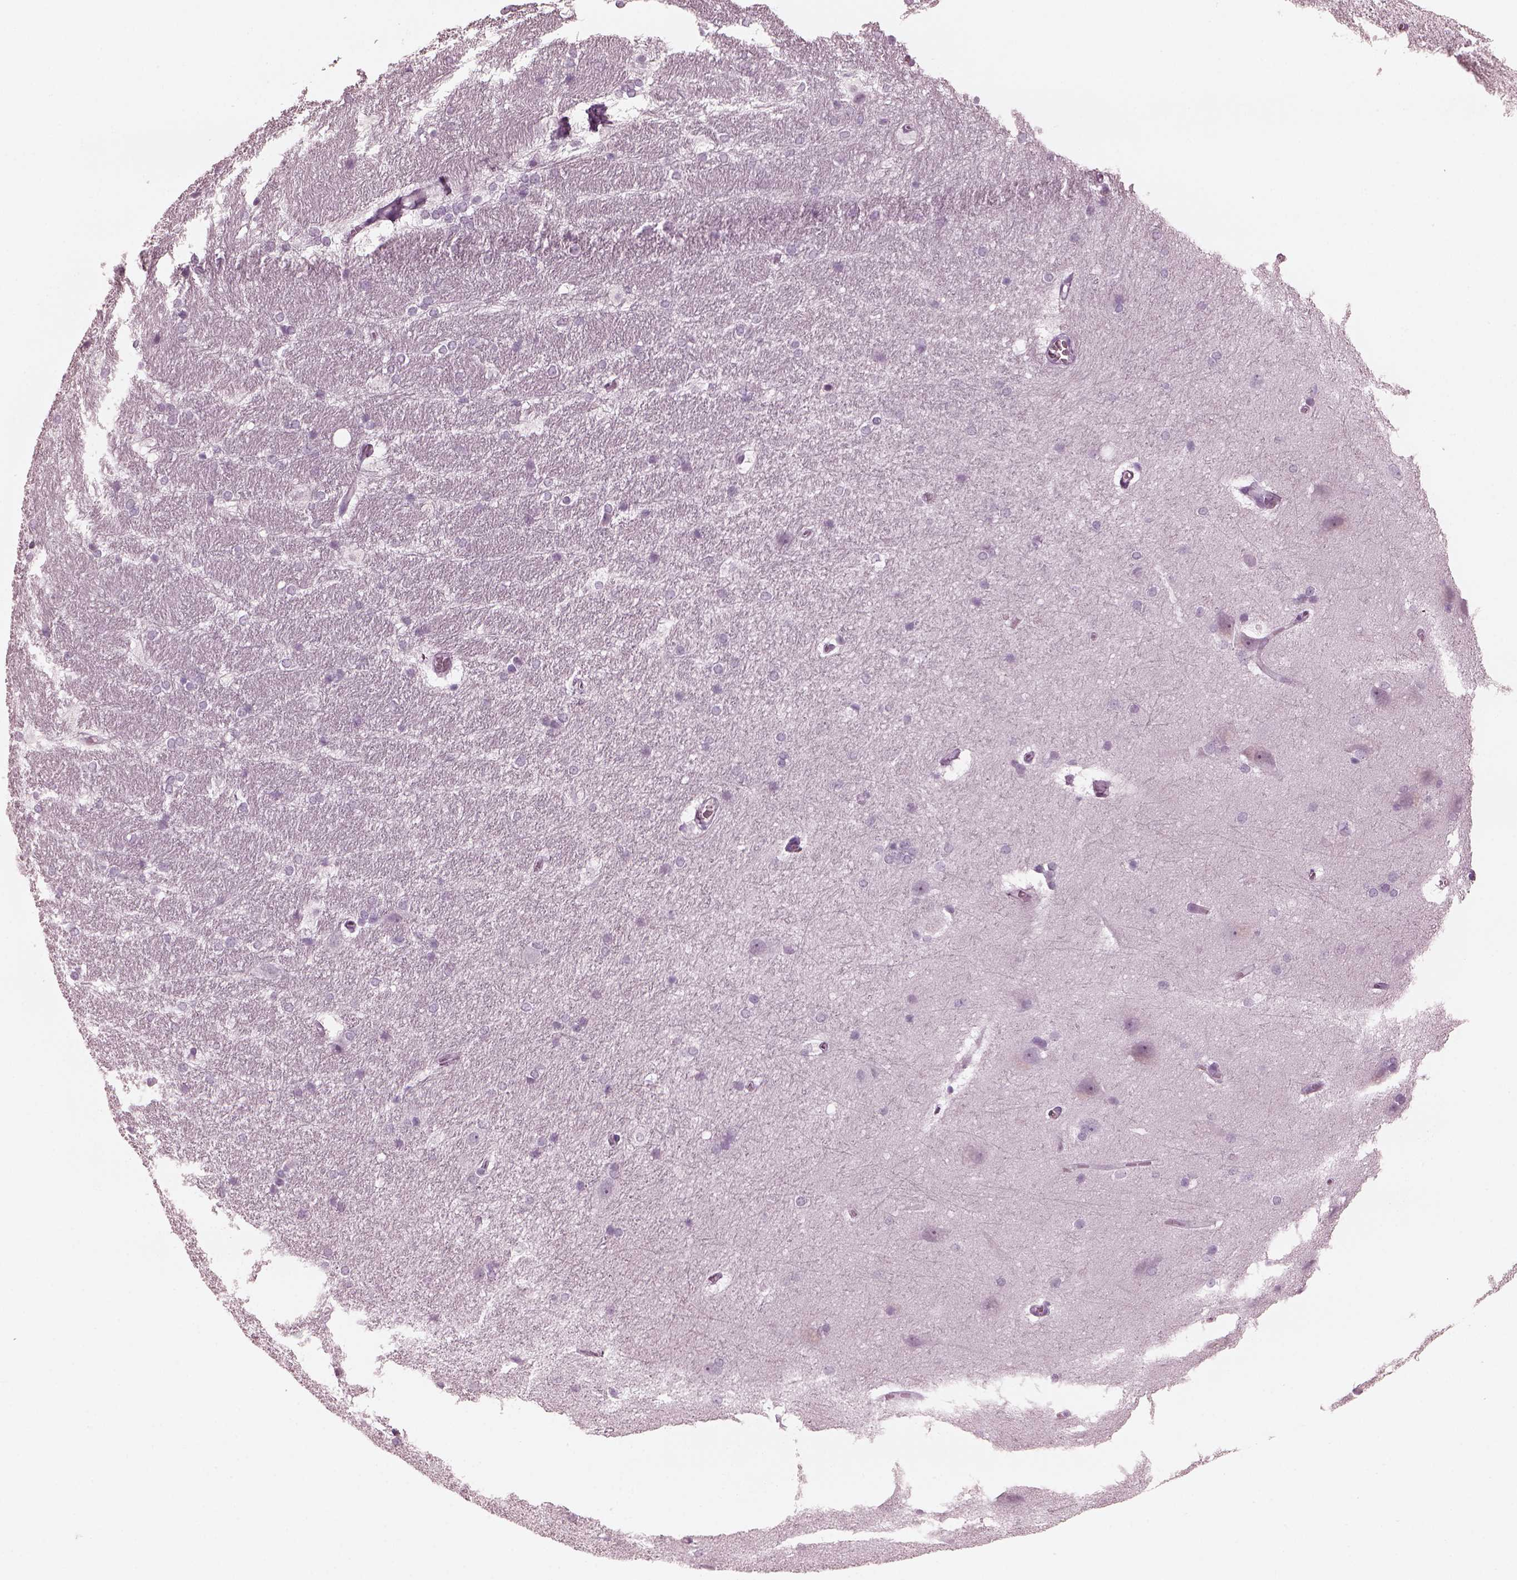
{"staining": {"intensity": "negative", "quantity": "none", "location": "none"}, "tissue": "hippocampus", "cell_type": "Glial cells", "image_type": "normal", "snomed": [{"axis": "morphology", "description": "Normal tissue, NOS"}, {"axis": "topography", "description": "Cerebral cortex"}, {"axis": "topography", "description": "Hippocampus"}], "caption": "This is a photomicrograph of immunohistochemistry (IHC) staining of unremarkable hippocampus, which shows no positivity in glial cells. Brightfield microscopy of immunohistochemistry (IHC) stained with DAB (3,3'-diaminobenzidine) (brown) and hematoxylin (blue), captured at high magnification.", "gene": "C2orf81", "patient": {"sex": "female", "age": 19}}